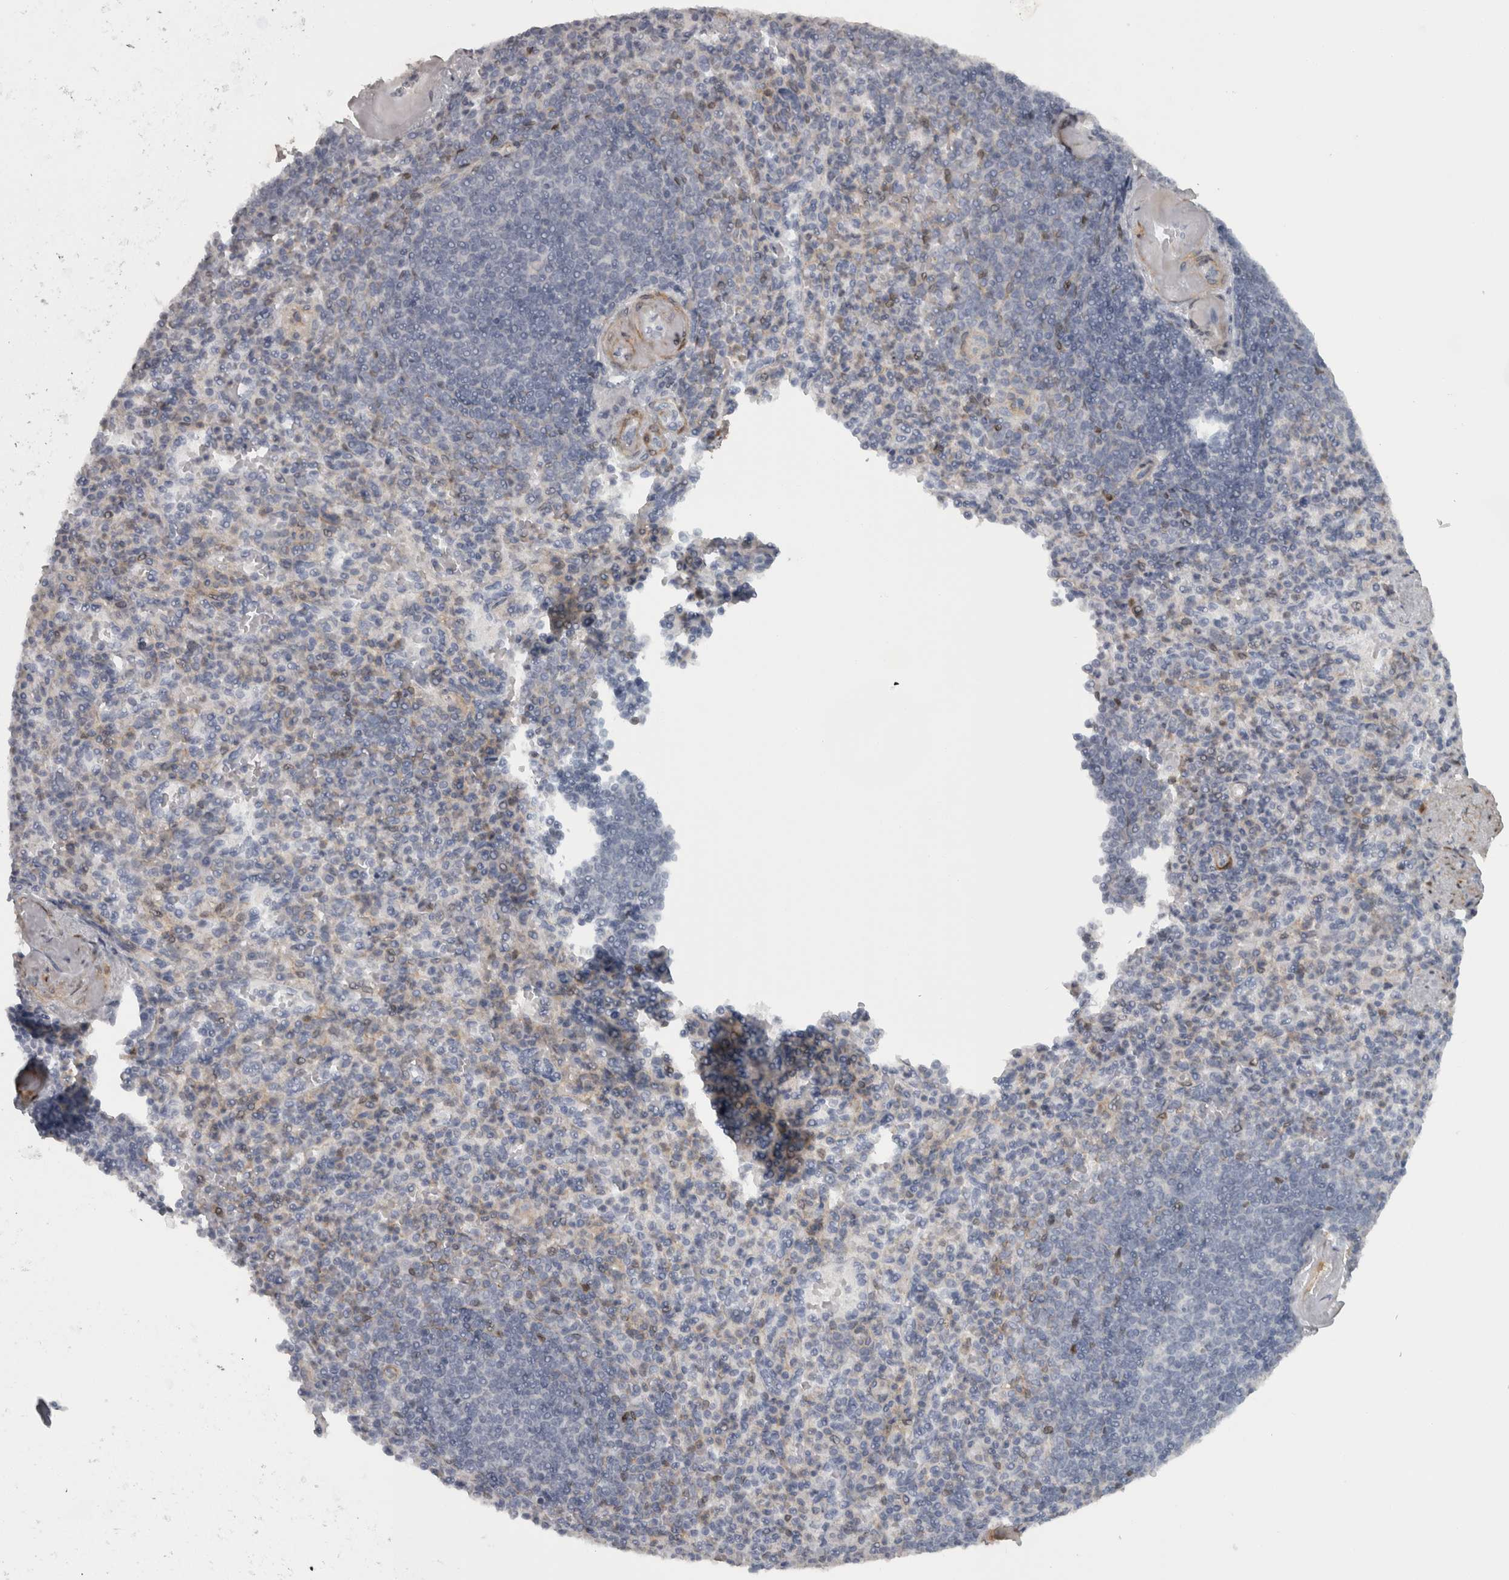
{"staining": {"intensity": "negative", "quantity": "none", "location": "none"}, "tissue": "spleen", "cell_type": "Cells in red pulp", "image_type": "normal", "snomed": [{"axis": "morphology", "description": "Normal tissue, NOS"}, {"axis": "topography", "description": "Spleen"}], "caption": "Spleen stained for a protein using immunohistochemistry demonstrates no expression cells in red pulp.", "gene": "PPP1R12B", "patient": {"sex": "female", "age": 74}}